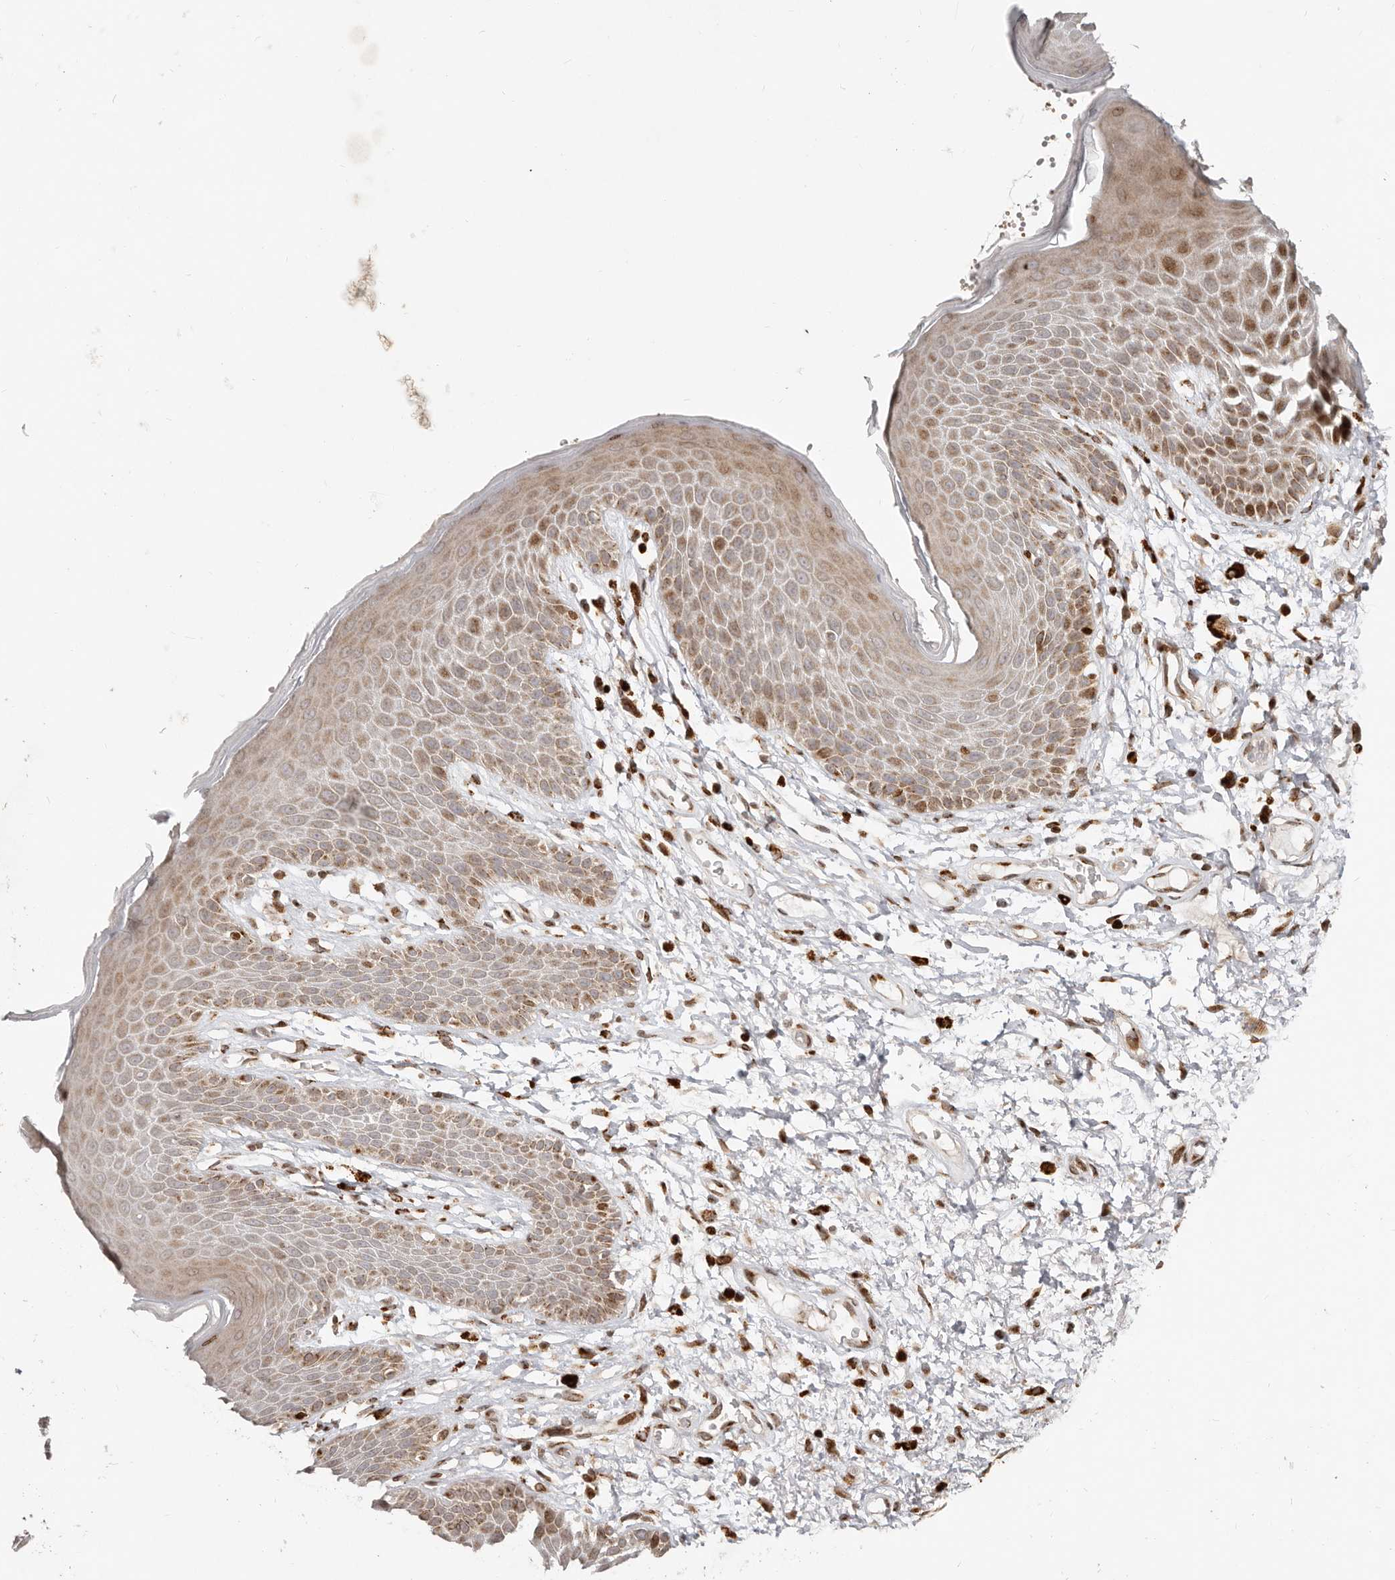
{"staining": {"intensity": "strong", "quantity": "25%-75%", "location": "cytoplasmic/membranous"}, "tissue": "skin", "cell_type": "Epidermal cells", "image_type": "normal", "snomed": [{"axis": "morphology", "description": "Normal tissue, NOS"}, {"axis": "topography", "description": "Anal"}], "caption": "Immunohistochemistry (DAB (3,3'-diaminobenzidine)) staining of benign human skin shows strong cytoplasmic/membranous protein positivity in approximately 25%-75% of epidermal cells. Nuclei are stained in blue.", "gene": "TRIM4", "patient": {"sex": "male", "age": 74}}